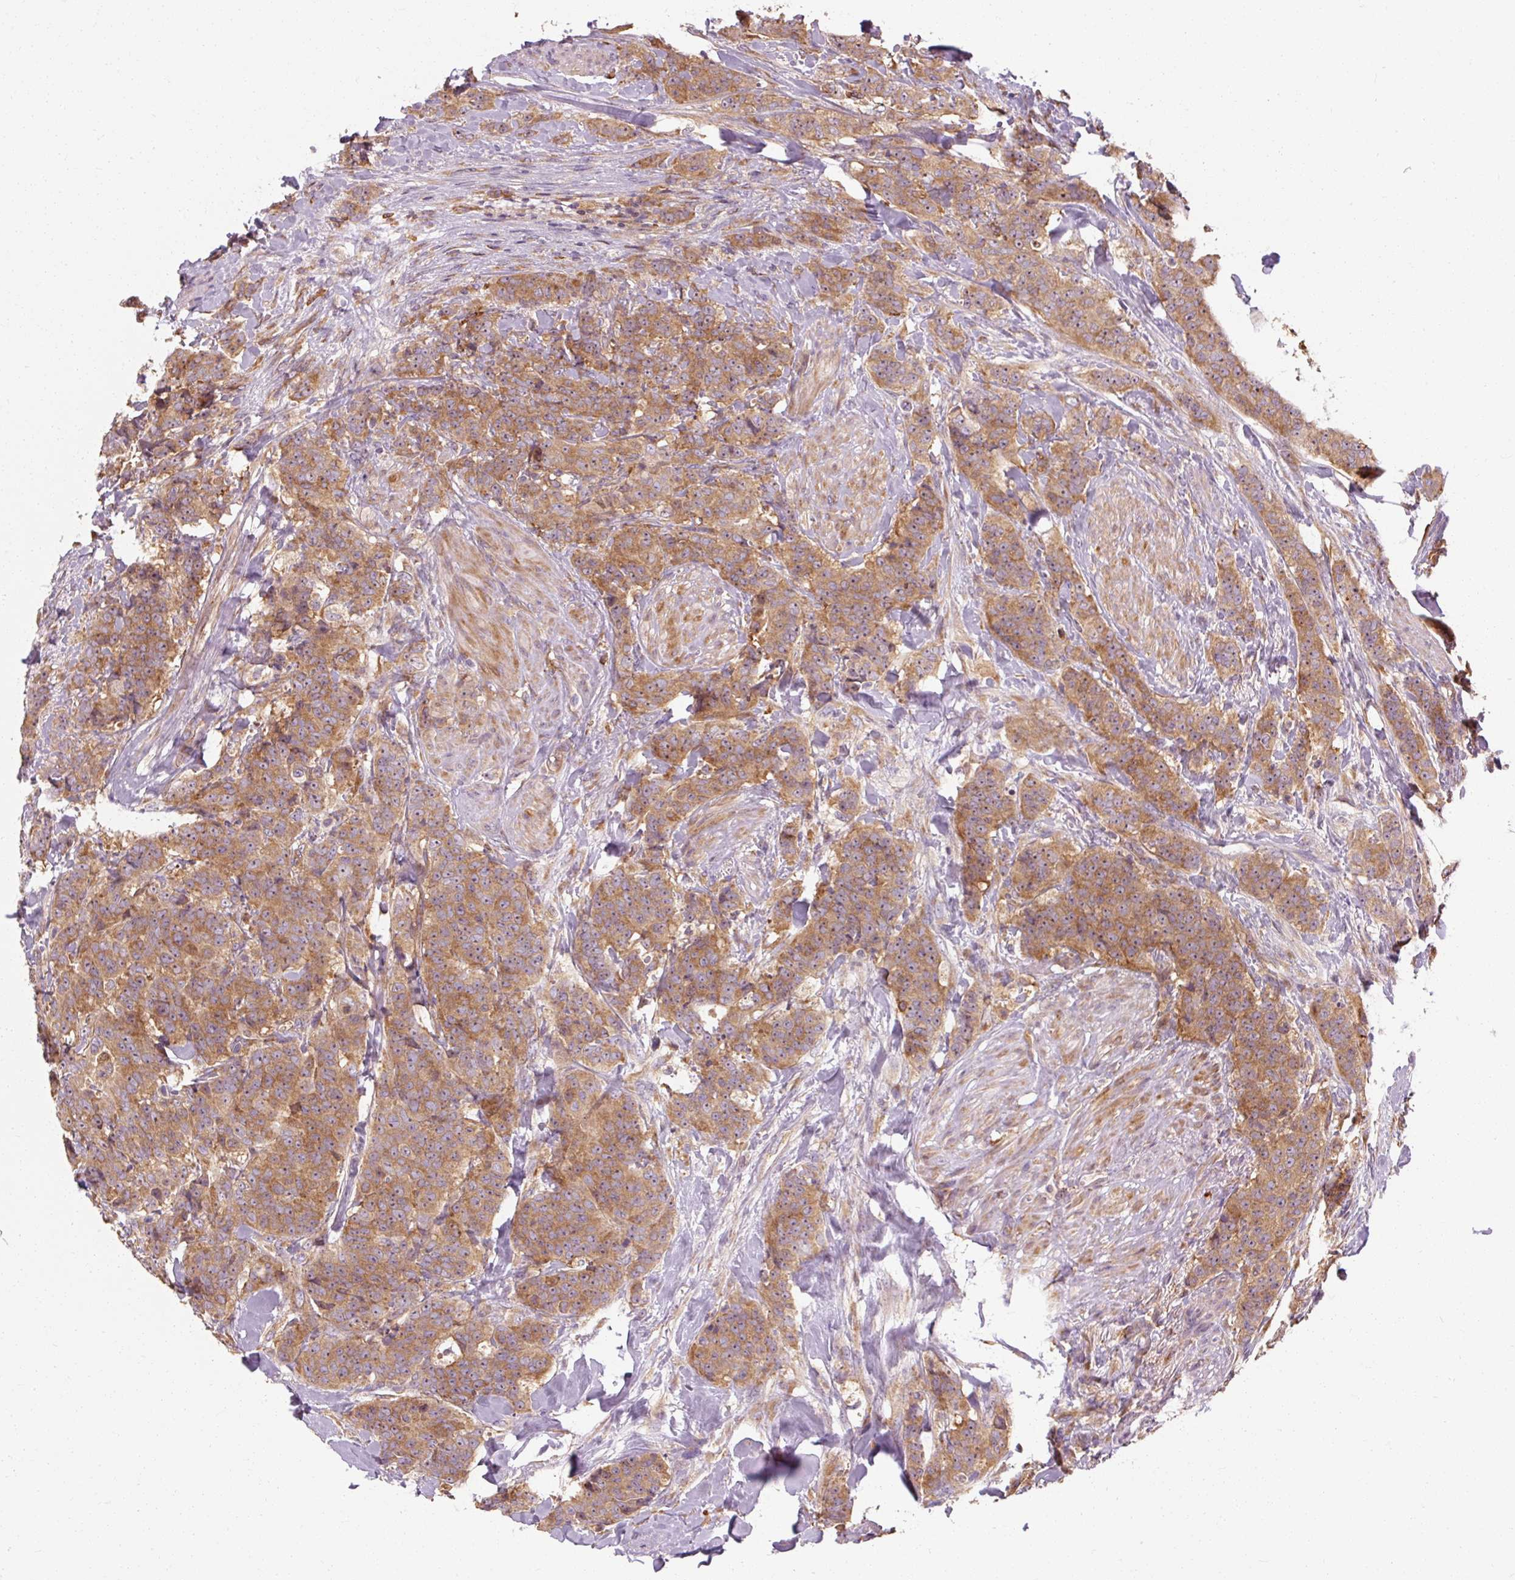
{"staining": {"intensity": "moderate", "quantity": ">75%", "location": "cytoplasmic/membranous"}, "tissue": "breast cancer", "cell_type": "Tumor cells", "image_type": "cancer", "snomed": [{"axis": "morphology", "description": "Duct carcinoma"}, {"axis": "topography", "description": "Breast"}], "caption": "Breast cancer stained for a protein (brown) shows moderate cytoplasmic/membranous positive expression in about >75% of tumor cells.", "gene": "TBC1D4", "patient": {"sex": "female", "age": 40}}